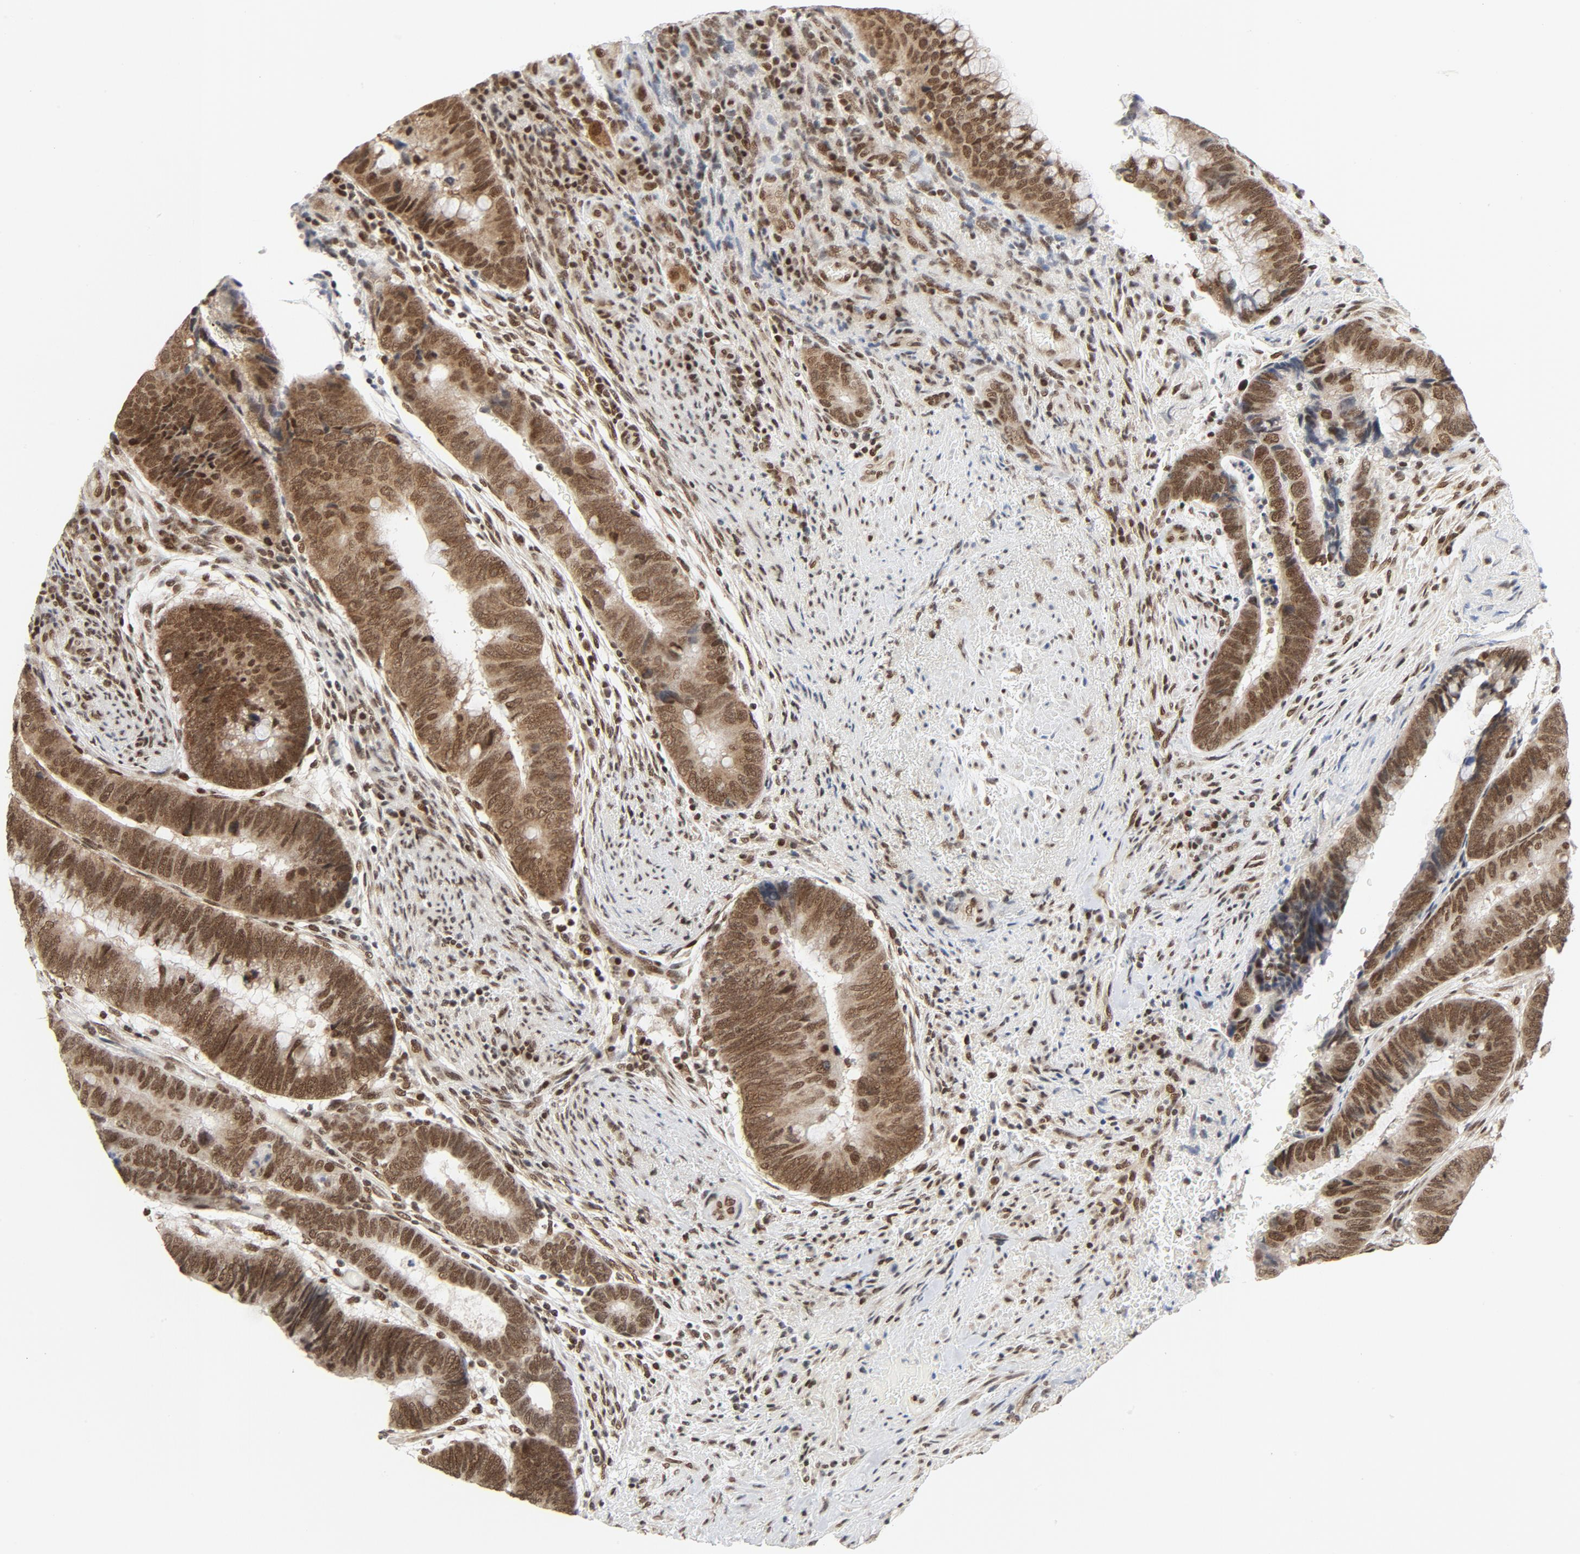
{"staining": {"intensity": "moderate", "quantity": ">75%", "location": "nuclear"}, "tissue": "colorectal cancer", "cell_type": "Tumor cells", "image_type": "cancer", "snomed": [{"axis": "morphology", "description": "Normal tissue, NOS"}, {"axis": "morphology", "description": "Adenocarcinoma, NOS"}, {"axis": "topography", "description": "Rectum"}], "caption": "IHC of colorectal adenocarcinoma displays medium levels of moderate nuclear expression in about >75% of tumor cells. (DAB IHC with brightfield microscopy, high magnification).", "gene": "ERCC1", "patient": {"sex": "male", "age": 92}}